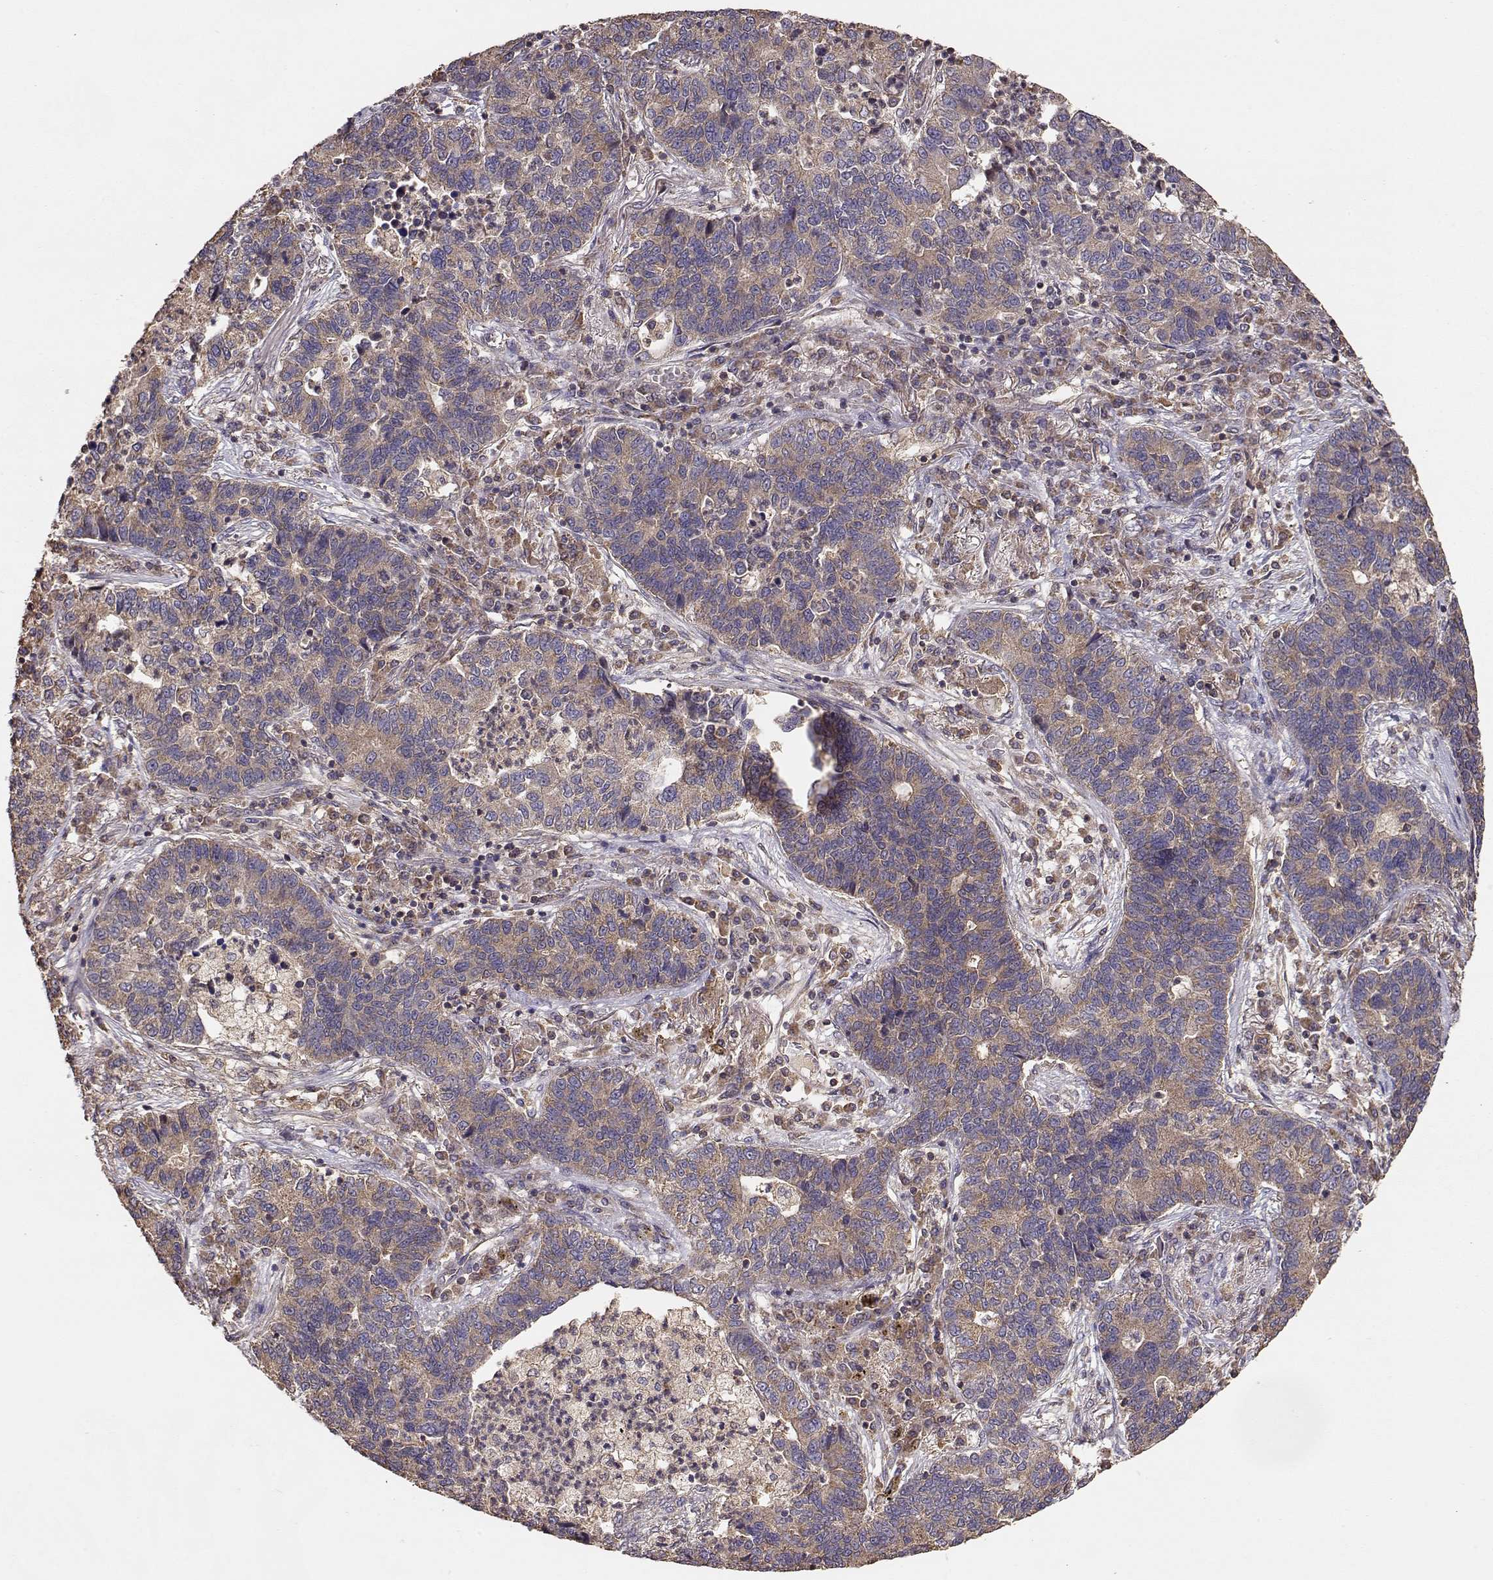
{"staining": {"intensity": "weak", "quantity": ">75%", "location": "cytoplasmic/membranous"}, "tissue": "lung cancer", "cell_type": "Tumor cells", "image_type": "cancer", "snomed": [{"axis": "morphology", "description": "Adenocarcinoma, NOS"}, {"axis": "topography", "description": "Lung"}], "caption": "IHC staining of lung cancer (adenocarcinoma), which demonstrates low levels of weak cytoplasmic/membranous staining in approximately >75% of tumor cells indicating weak cytoplasmic/membranous protein staining. The staining was performed using DAB (brown) for protein detection and nuclei were counterstained in hematoxylin (blue).", "gene": "TARS3", "patient": {"sex": "female", "age": 57}}